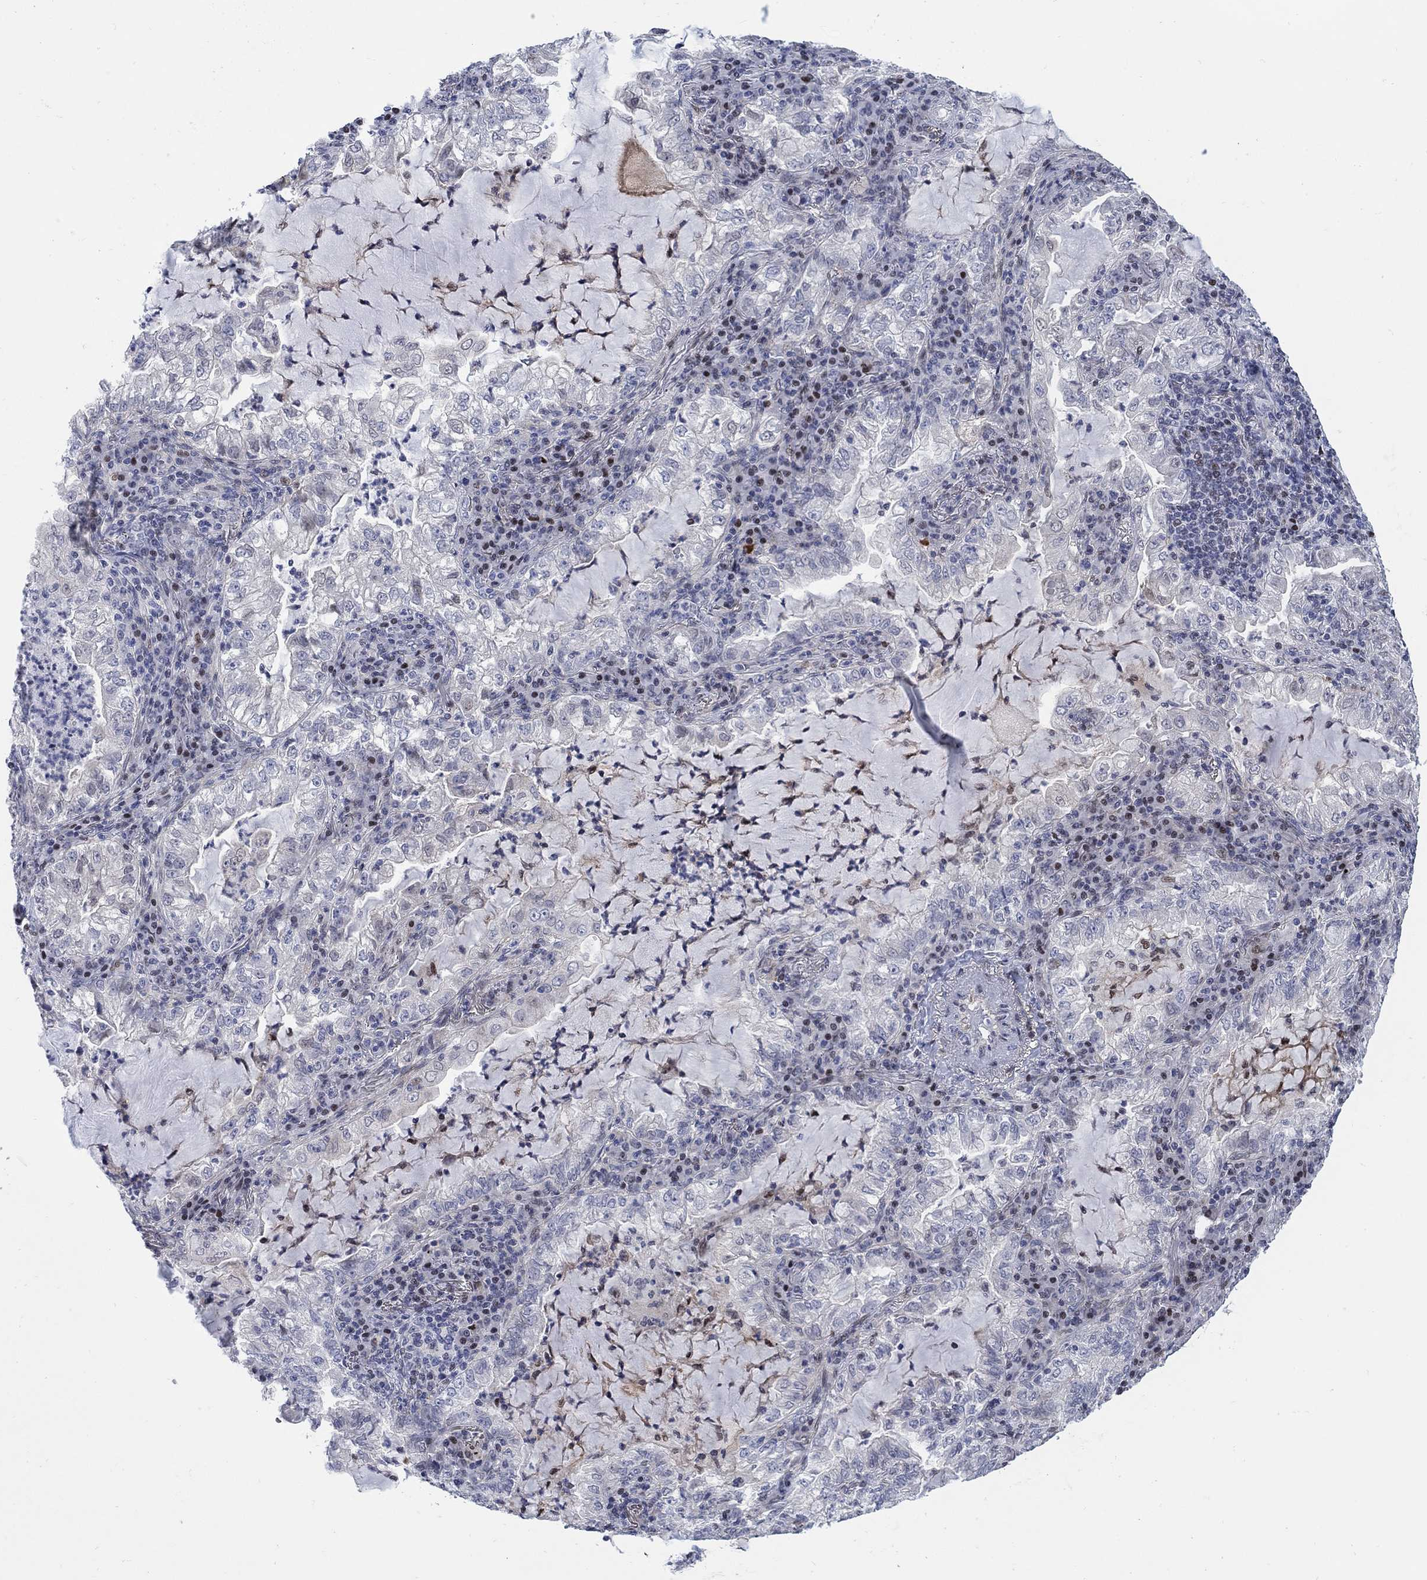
{"staining": {"intensity": "moderate", "quantity": "<25%", "location": "nuclear"}, "tissue": "lung cancer", "cell_type": "Tumor cells", "image_type": "cancer", "snomed": [{"axis": "morphology", "description": "Adenocarcinoma, NOS"}, {"axis": "topography", "description": "Lung"}], "caption": "Immunohistochemistry (DAB (3,3'-diaminobenzidine)) staining of human lung cancer demonstrates moderate nuclear protein positivity in approximately <25% of tumor cells.", "gene": "MYO3A", "patient": {"sex": "female", "age": 73}}